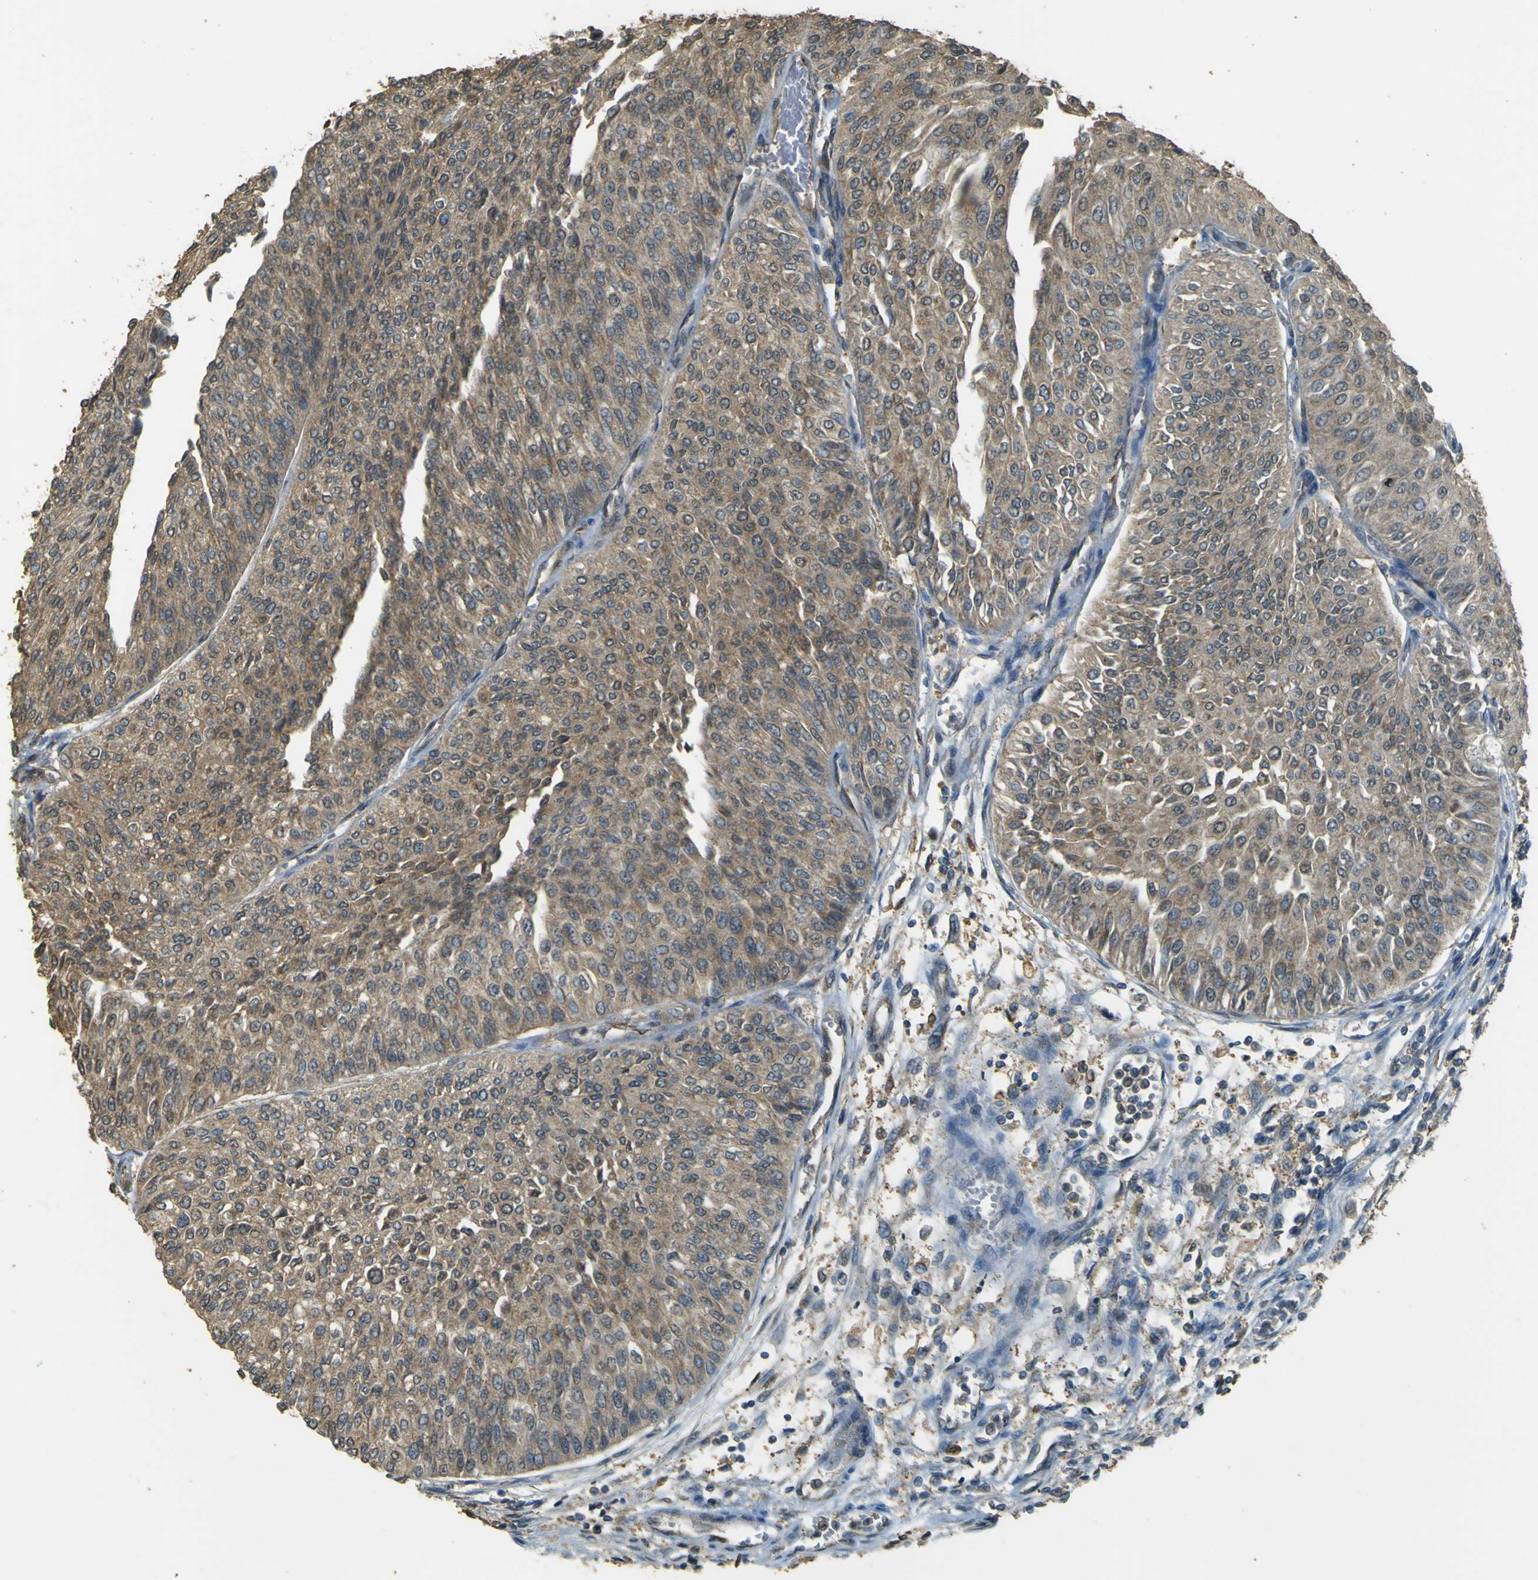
{"staining": {"intensity": "moderate", "quantity": ">75%", "location": "cytoplasmic/membranous"}, "tissue": "urothelial cancer", "cell_type": "Tumor cells", "image_type": "cancer", "snomed": [{"axis": "morphology", "description": "Urothelial carcinoma, Low grade"}, {"axis": "topography", "description": "Urinary bladder"}], "caption": "Urothelial cancer stained with DAB (3,3'-diaminobenzidine) immunohistochemistry (IHC) displays medium levels of moderate cytoplasmic/membranous expression in about >75% of tumor cells. (Stains: DAB in brown, nuclei in blue, Microscopy: brightfield microscopy at high magnification).", "gene": "GOLGA1", "patient": {"sex": "male", "age": 67}}